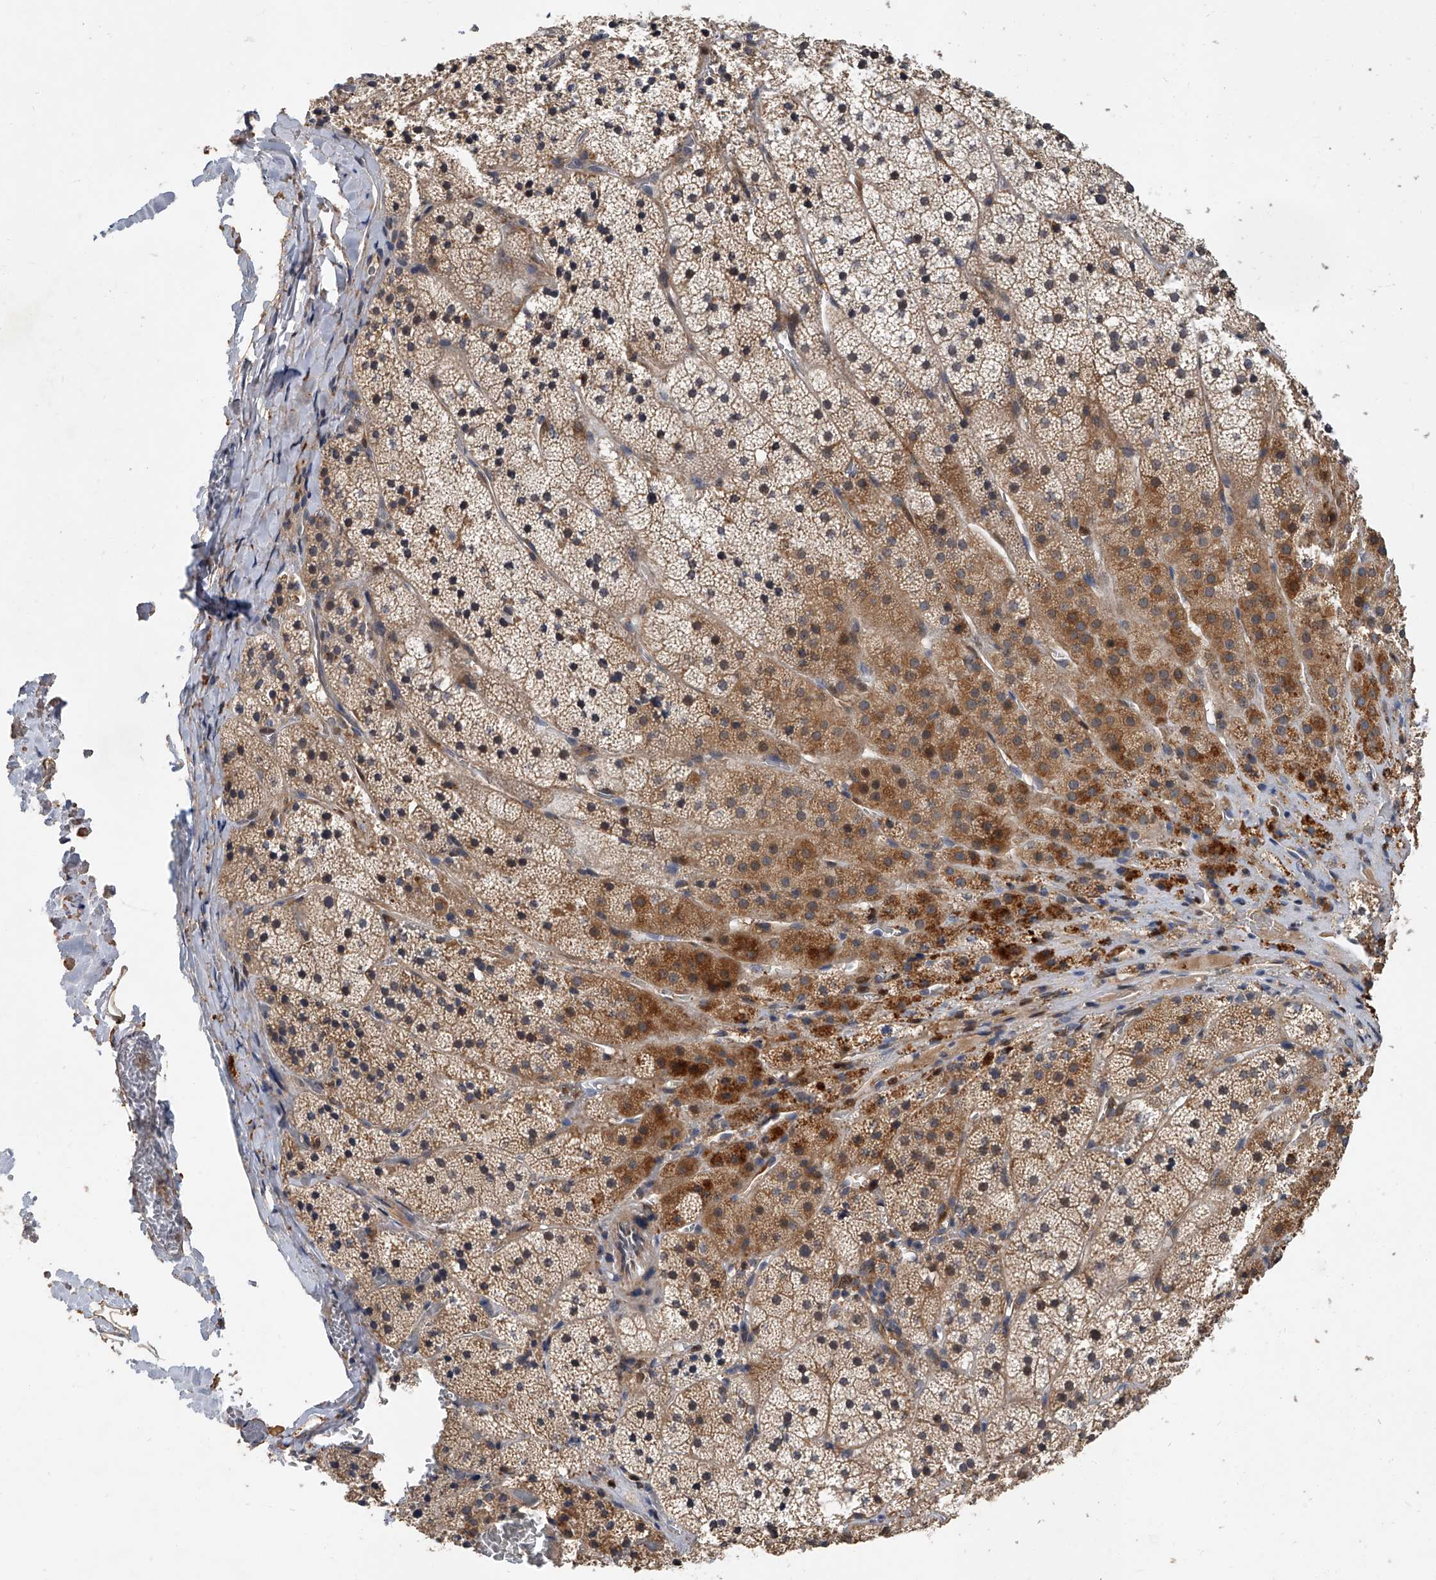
{"staining": {"intensity": "strong", "quantity": "25%-75%", "location": "cytoplasmic/membranous"}, "tissue": "adrenal gland", "cell_type": "Glandular cells", "image_type": "normal", "snomed": [{"axis": "morphology", "description": "Normal tissue, NOS"}, {"axis": "topography", "description": "Adrenal gland"}], "caption": "Immunohistochemistry (IHC) photomicrograph of normal adrenal gland: adrenal gland stained using immunohistochemistry demonstrates high levels of strong protein expression localized specifically in the cytoplasmic/membranous of glandular cells, appearing as a cytoplasmic/membranous brown color.", "gene": "JAG2", "patient": {"sex": "female", "age": 44}}